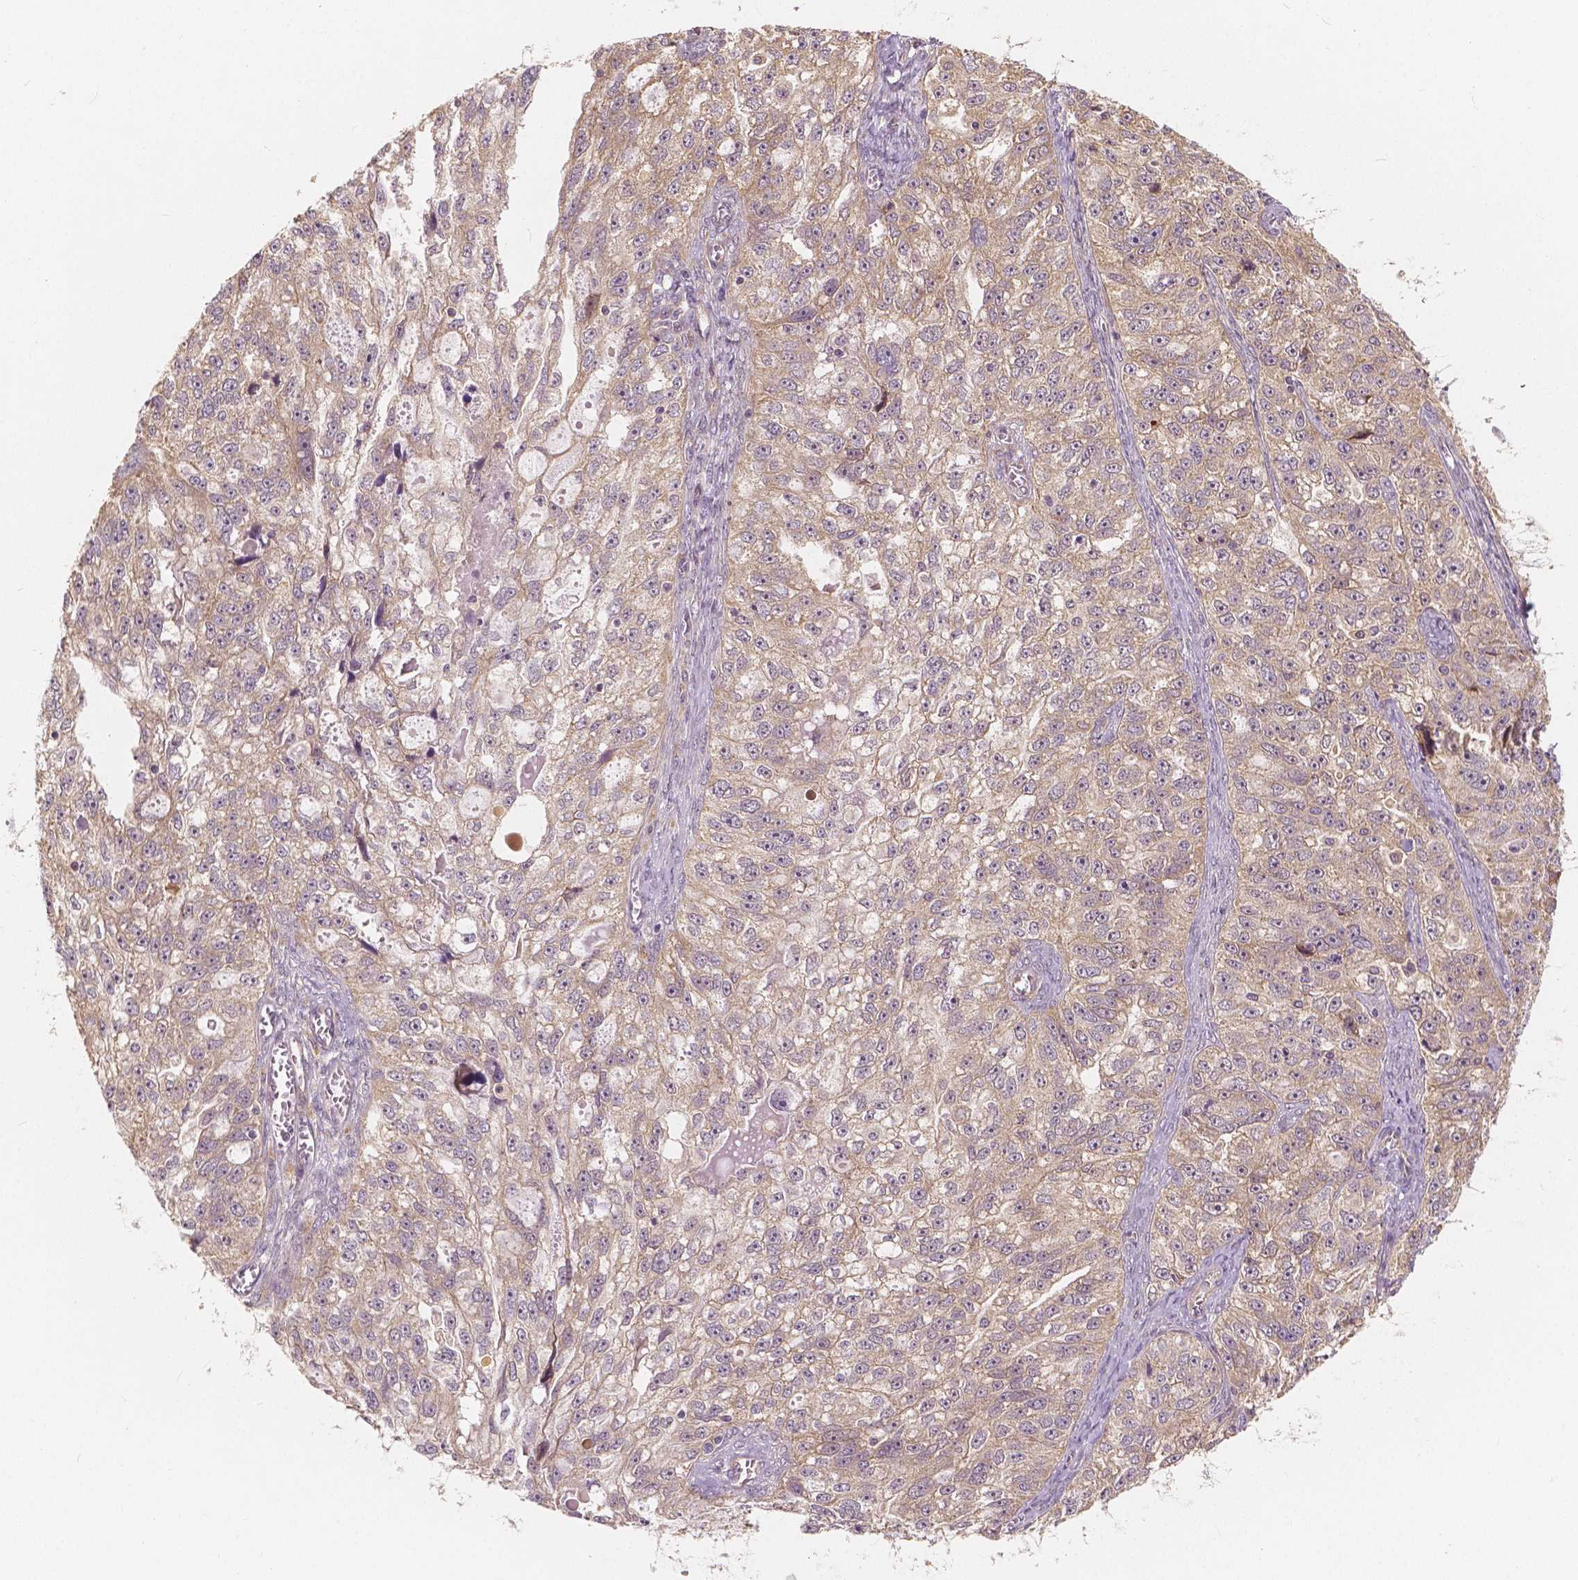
{"staining": {"intensity": "weak", "quantity": ">75%", "location": "cytoplasmic/membranous"}, "tissue": "ovarian cancer", "cell_type": "Tumor cells", "image_type": "cancer", "snomed": [{"axis": "morphology", "description": "Cystadenocarcinoma, serous, NOS"}, {"axis": "topography", "description": "Ovary"}], "caption": "About >75% of tumor cells in ovarian cancer demonstrate weak cytoplasmic/membranous protein expression as visualized by brown immunohistochemical staining.", "gene": "SNX12", "patient": {"sex": "female", "age": 51}}